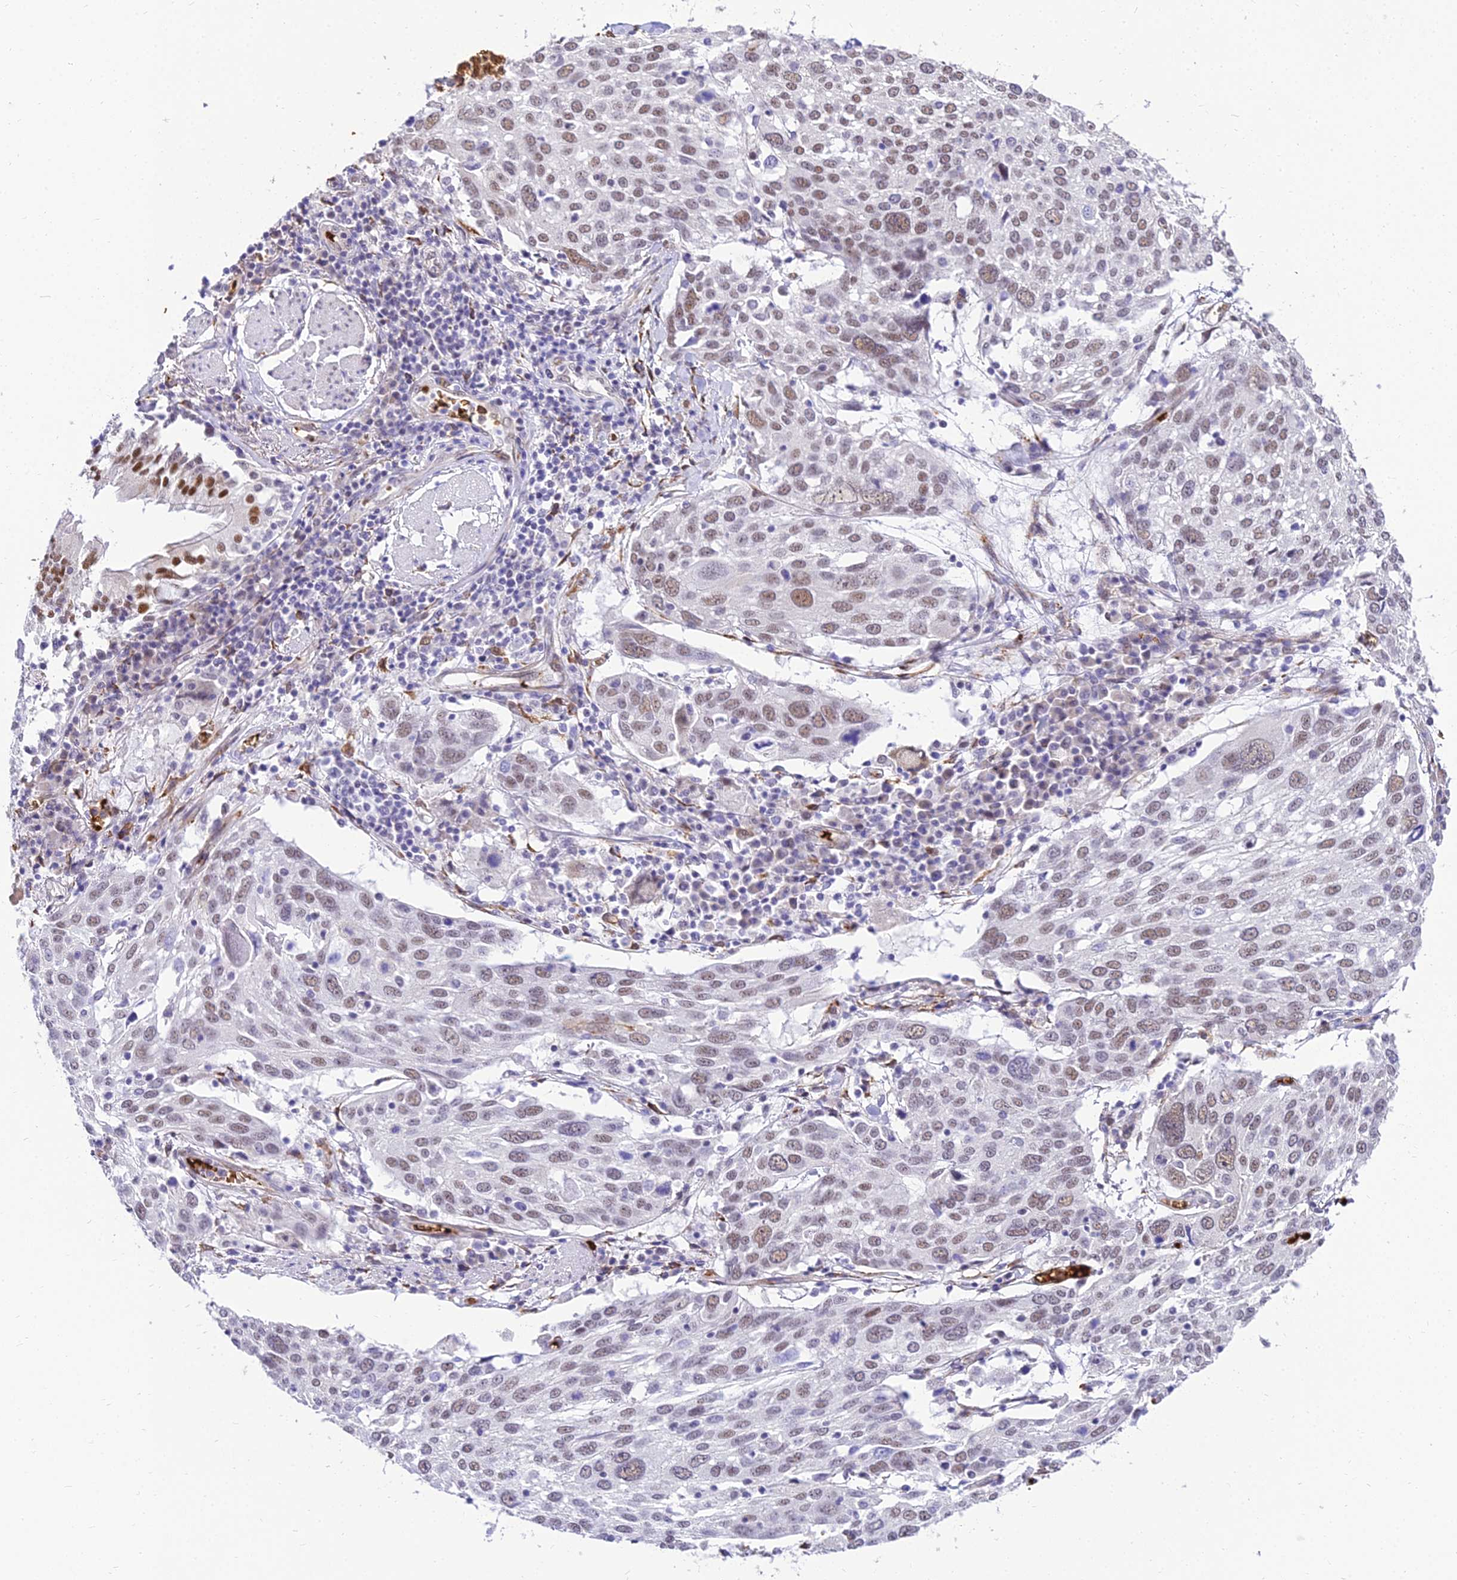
{"staining": {"intensity": "weak", "quantity": ">75%", "location": "nuclear"}, "tissue": "lung cancer", "cell_type": "Tumor cells", "image_type": "cancer", "snomed": [{"axis": "morphology", "description": "Squamous cell carcinoma, NOS"}, {"axis": "topography", "description": "Lung"}], "caption": "Protein expression analysis of lung cancer (squamous cell carcinoma) reveals weak nuclear staining in approximately >75% of tumor cells.", "gene": "BCL9", "patient": {"sex": "male", "age": 65}}